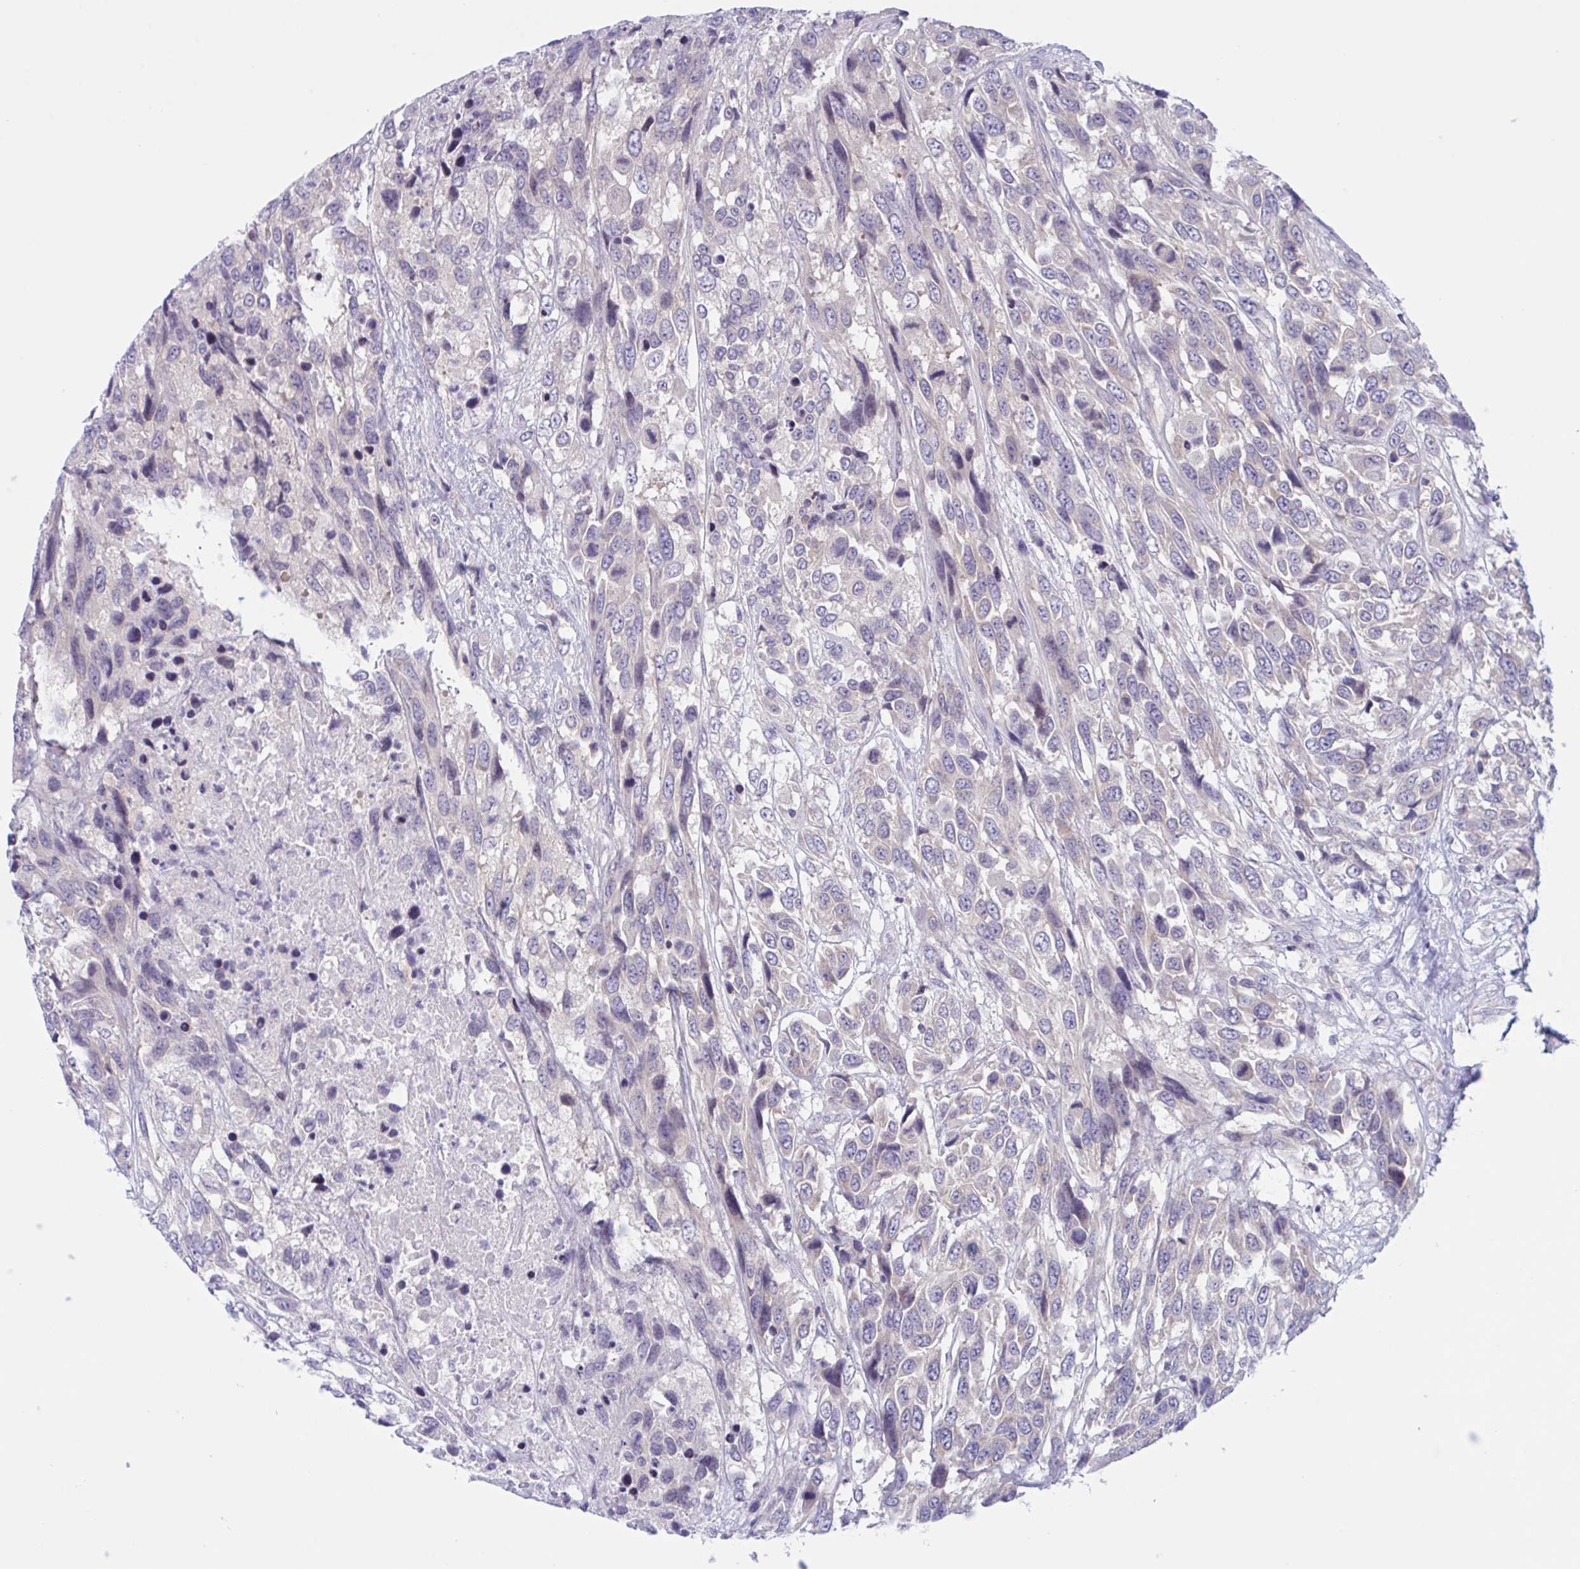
{"staining": {"intensity": "negative", "quantity": "none", "location": "none"}, "tissue": "urothelial cancer", "cell_type": "Tumor cells", "image_type": "cancer", "snomed": [{"axis": "morphology", "description": "Urothelial carcinoma, High grade"}, {"axis": "topography", "description": "Urinary bladder"}], "caption": "This photomicrograph is of urothelial cancer stained with IHC to label a protein in brown with the nuclei are counter-stained blue. There is no staining in tumor cells.", "gene": "NAA30", "patient": {"sex": "female", "age": 70}}